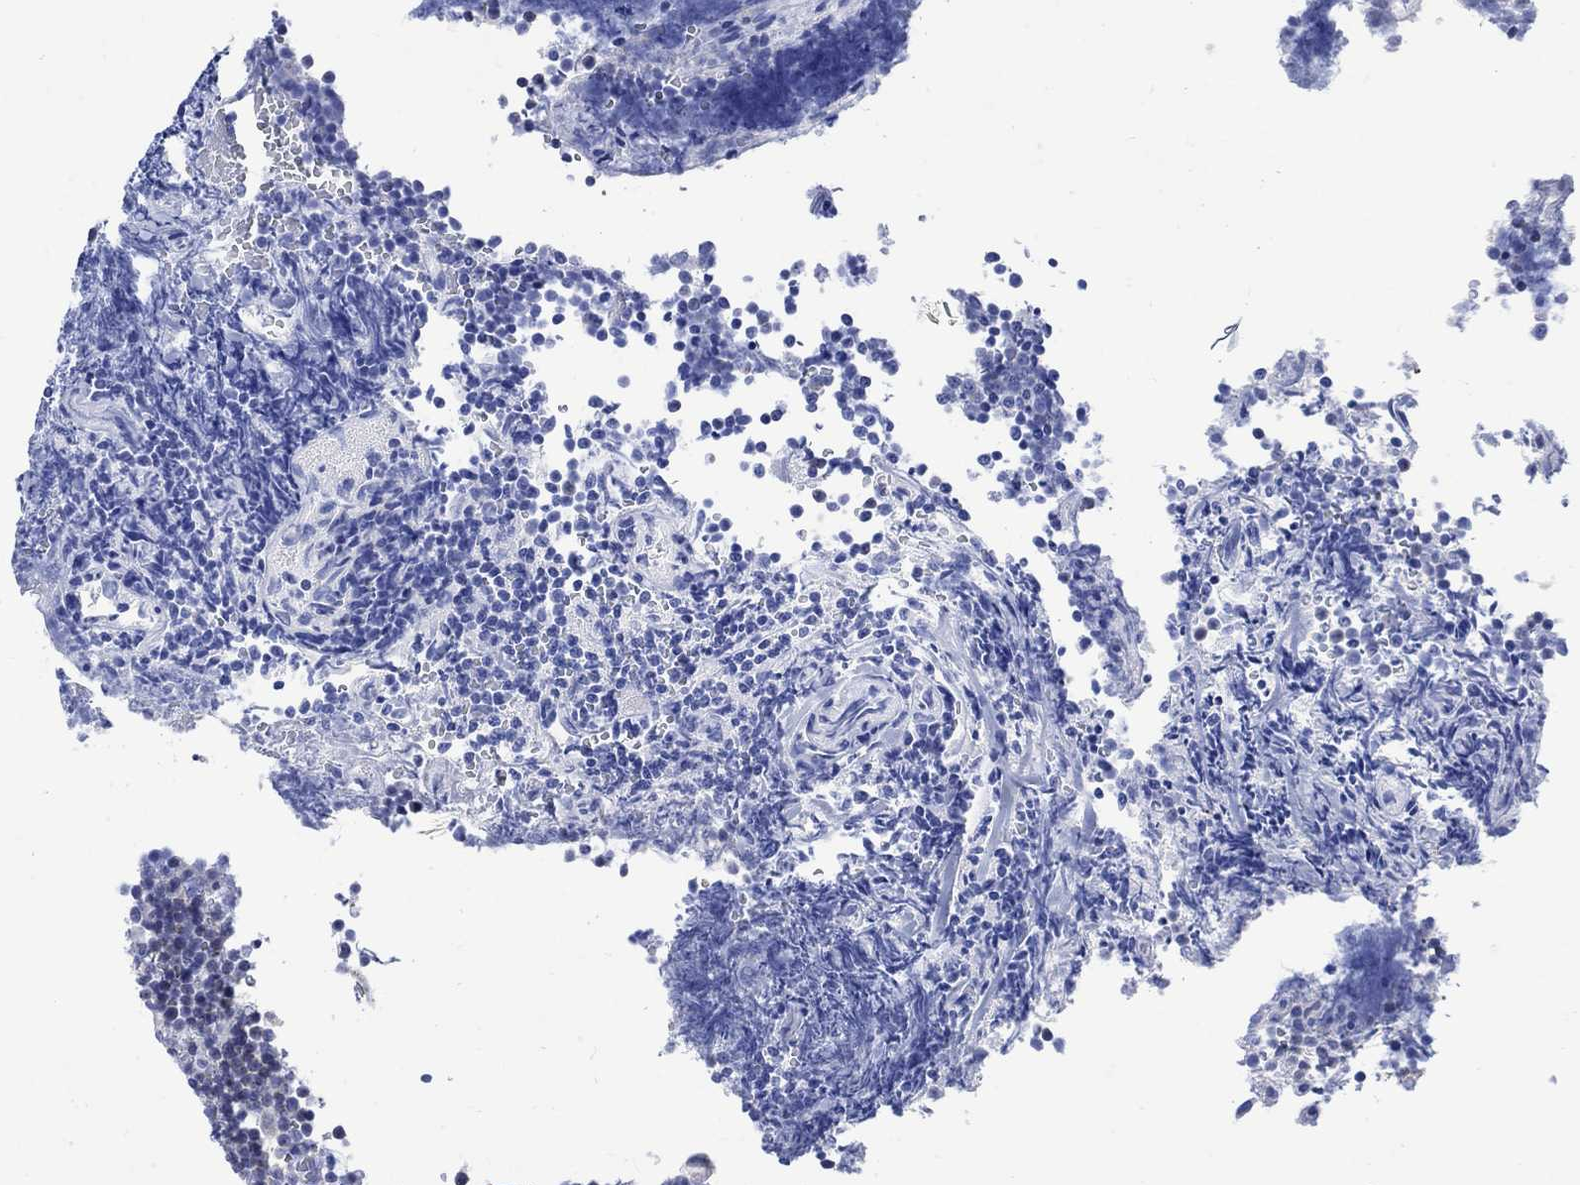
{"staining": {"intensity": "negative", "quantity": "none", "location": "none"}, "tissue": "lymphoma", "cell_type": "Tumor cells", "image_type": "cancer", "snomed": [{"axis": "morphology", "description": "Malignant lymphoma, non-Hodgkin's type, Low grade"}, {"axis": "topography", "description": "Brain"}], "caption": "Immunohistochemical staining of malignant lymphoma, non-Hodgkin's type (low-grade) demonstrates no significant expression in tumor cells.", "gene": "CPLX2", "patient": {"sex": "female", "age": 66}}